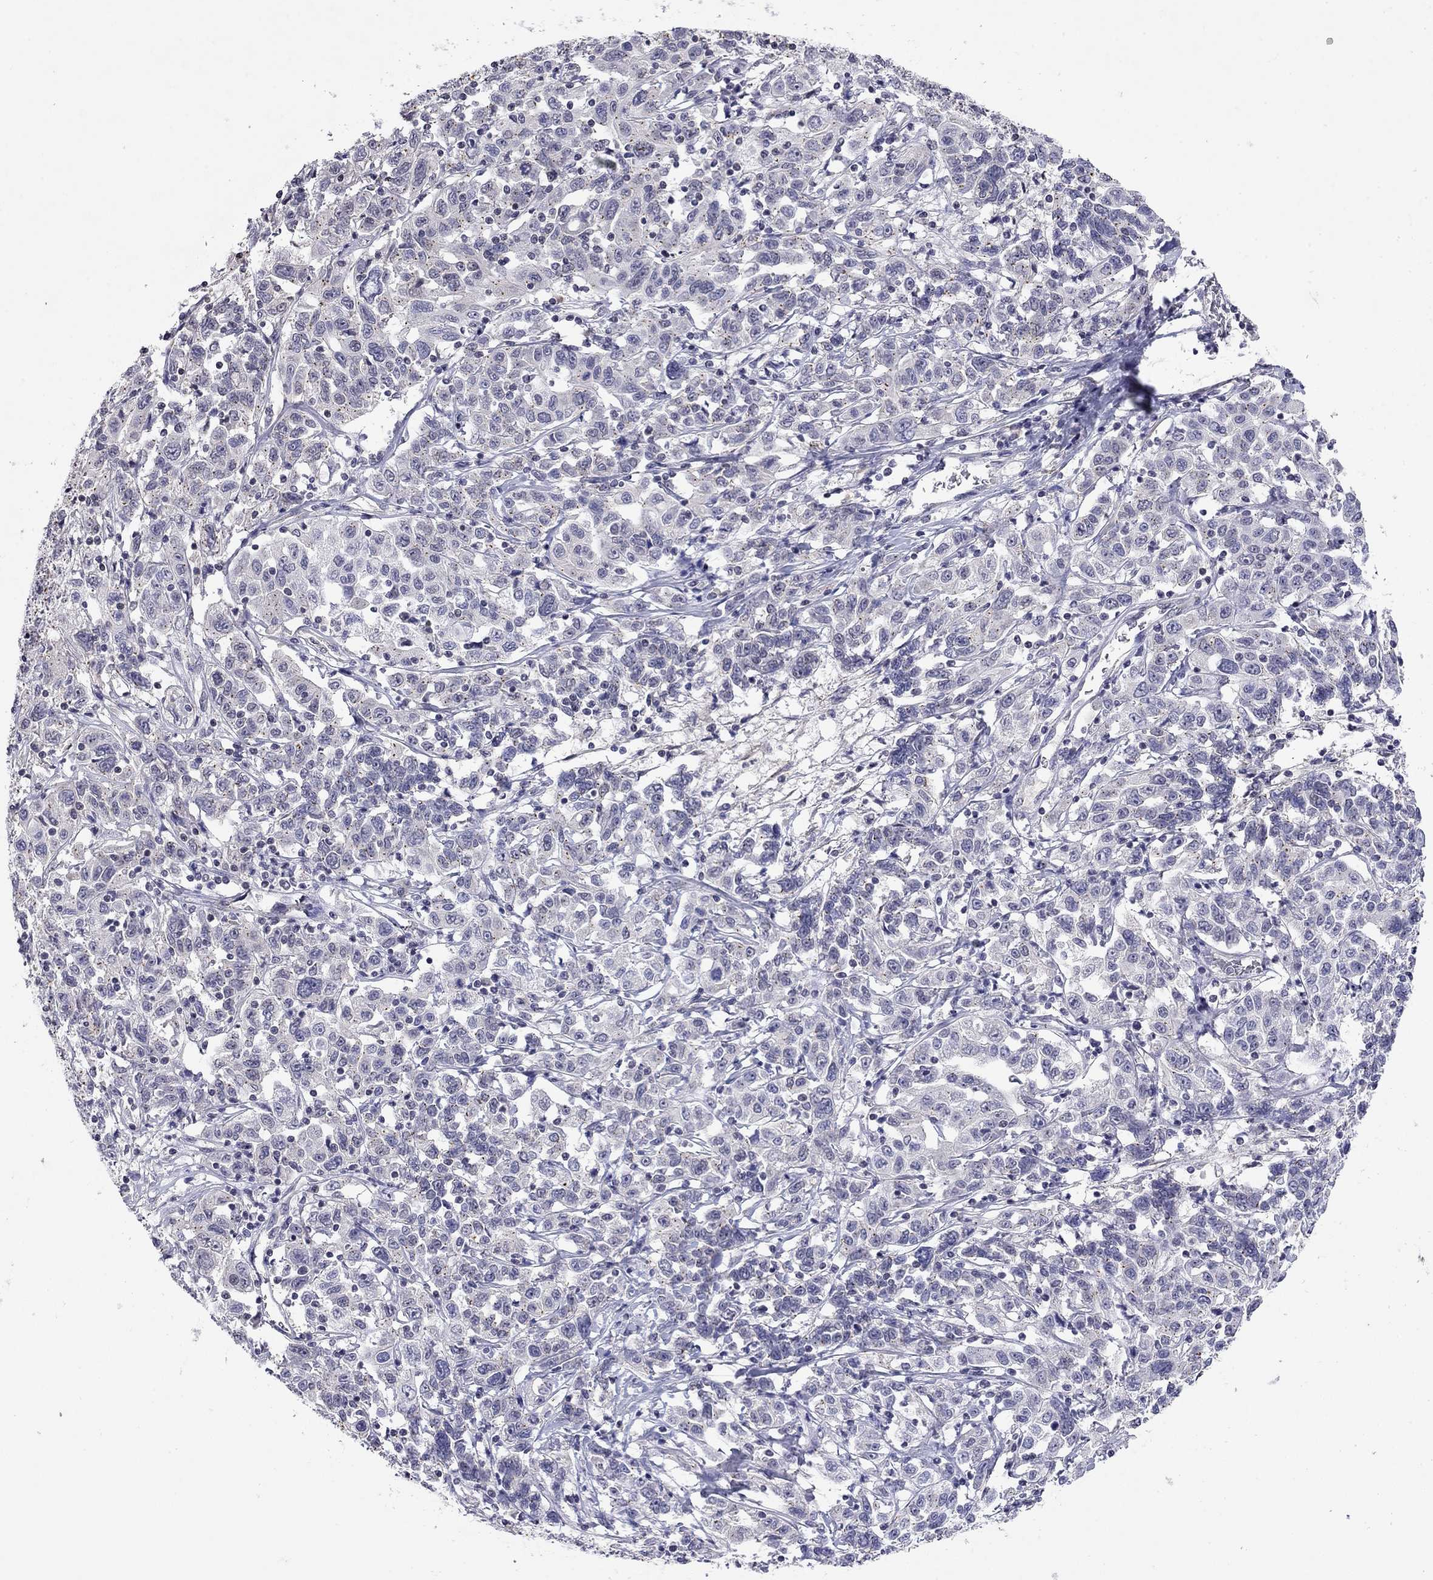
{"staining": {"intensity": "negative", "quantity": "none", "location": "none"}, "tissue": "liver cancer", "cell_type": "Tumor cells", "image_type": "cancer", "snomed": [{"axis": "morphology", "description": "Adenocarcinoma, NOS"}, {"axis": "morphology", "description": "Cholangiocarcinoma"}, {"axis": "topography", "description": "Liver"}], "caption": "The photomicrograph displays no staining of tumor cells in liver cancer. The staining is performed using DAB brown chromogen with nuclei counter-stained in using hematoxylin.", "gene": "WNK3", "patient": {"sex": "male", "age": 64}}